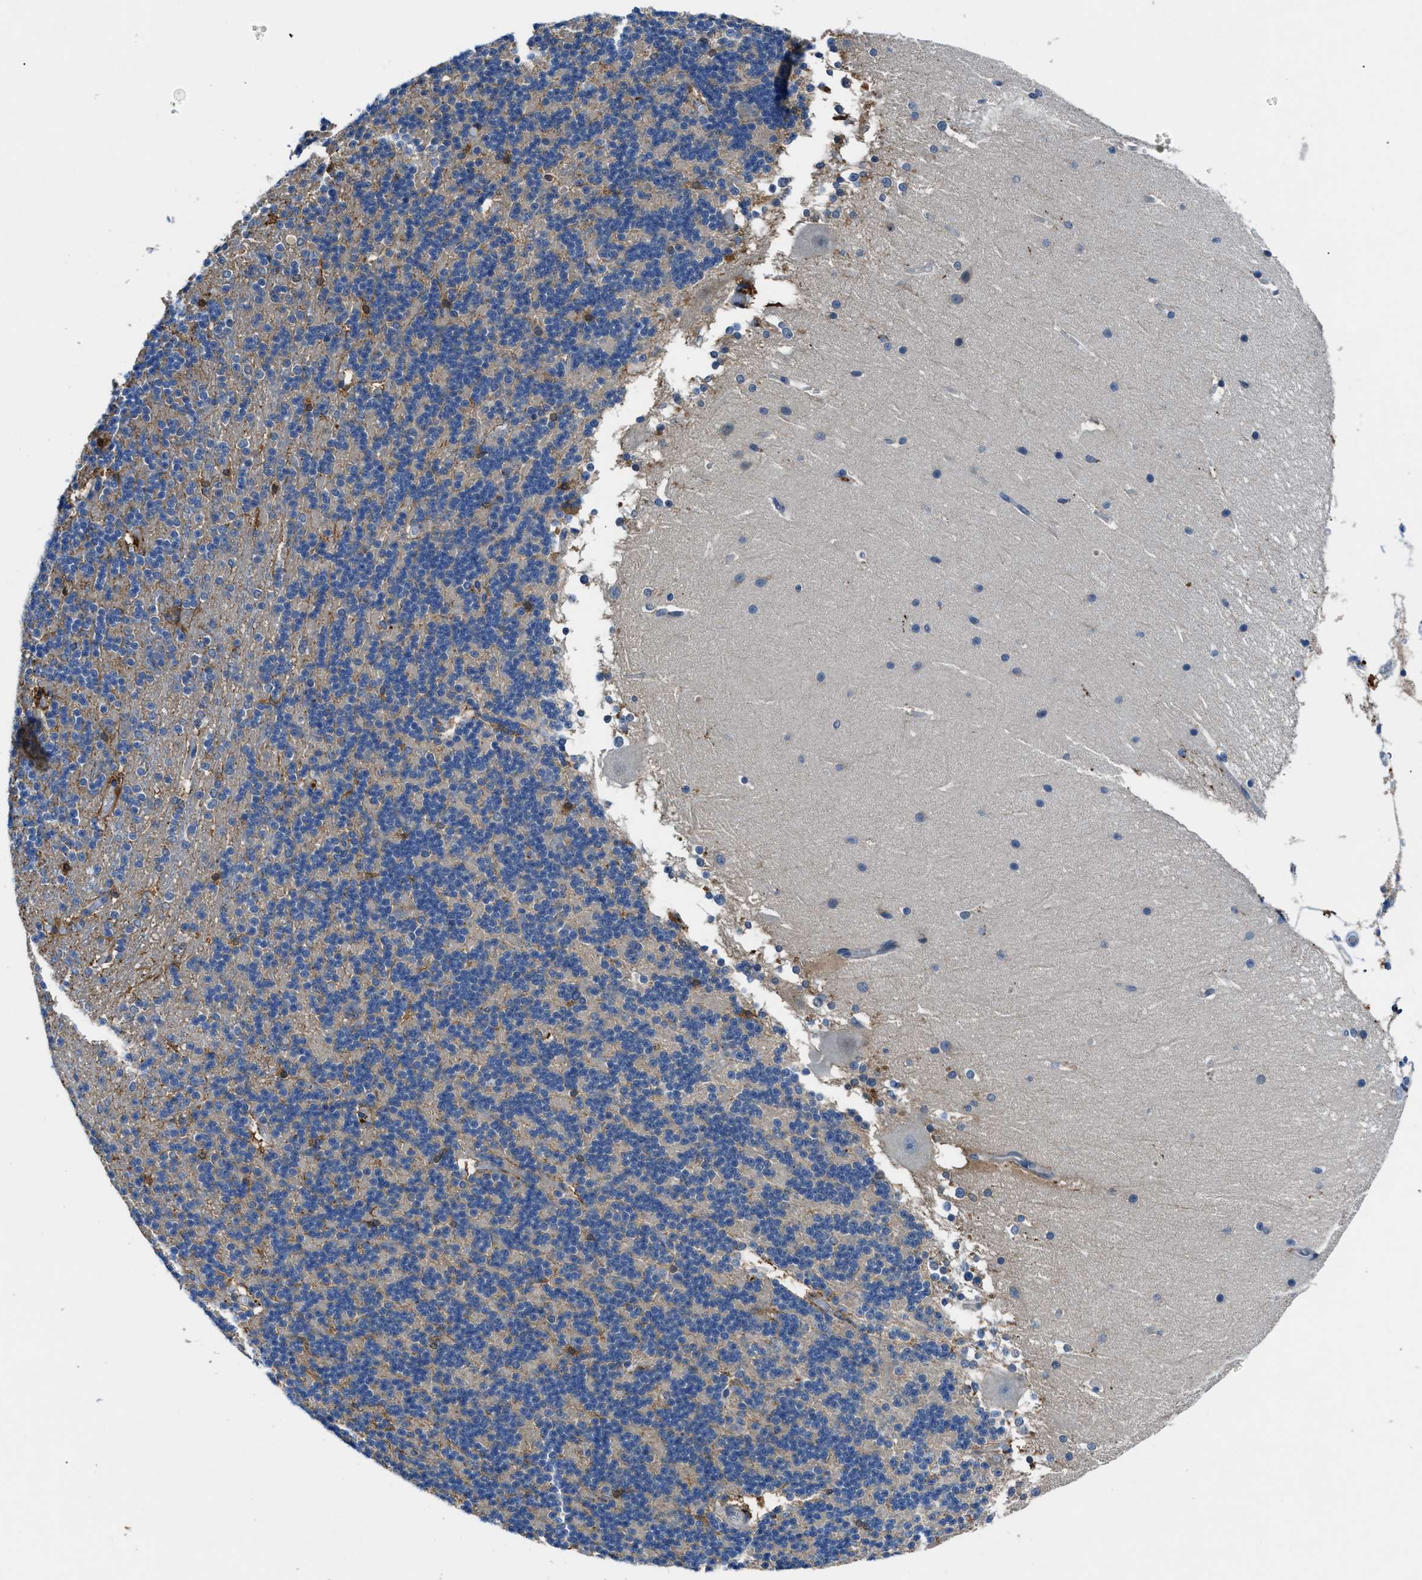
{"staining": {"intensity": "moderate", "quantity": "<25%", "location": "cytoplasmic/membranous"}, "tissue": "cerebellum", "cell_type": "Cells in granular layer", "image_type": "normal", "snomed": [{"axis": "morphology", "description": "Normal tissue, NOS"}, {"axis": "topography", "description": "Cerebellum"}], "caption": "Brown immunohistochemical staining in normal cerebellum demonstrates moderate cytoplasmic/membranous positivity in about <25% of cells in granular layer.", "gene": "MAP3K20", "patient": {"sex": "female", "age": 19}}